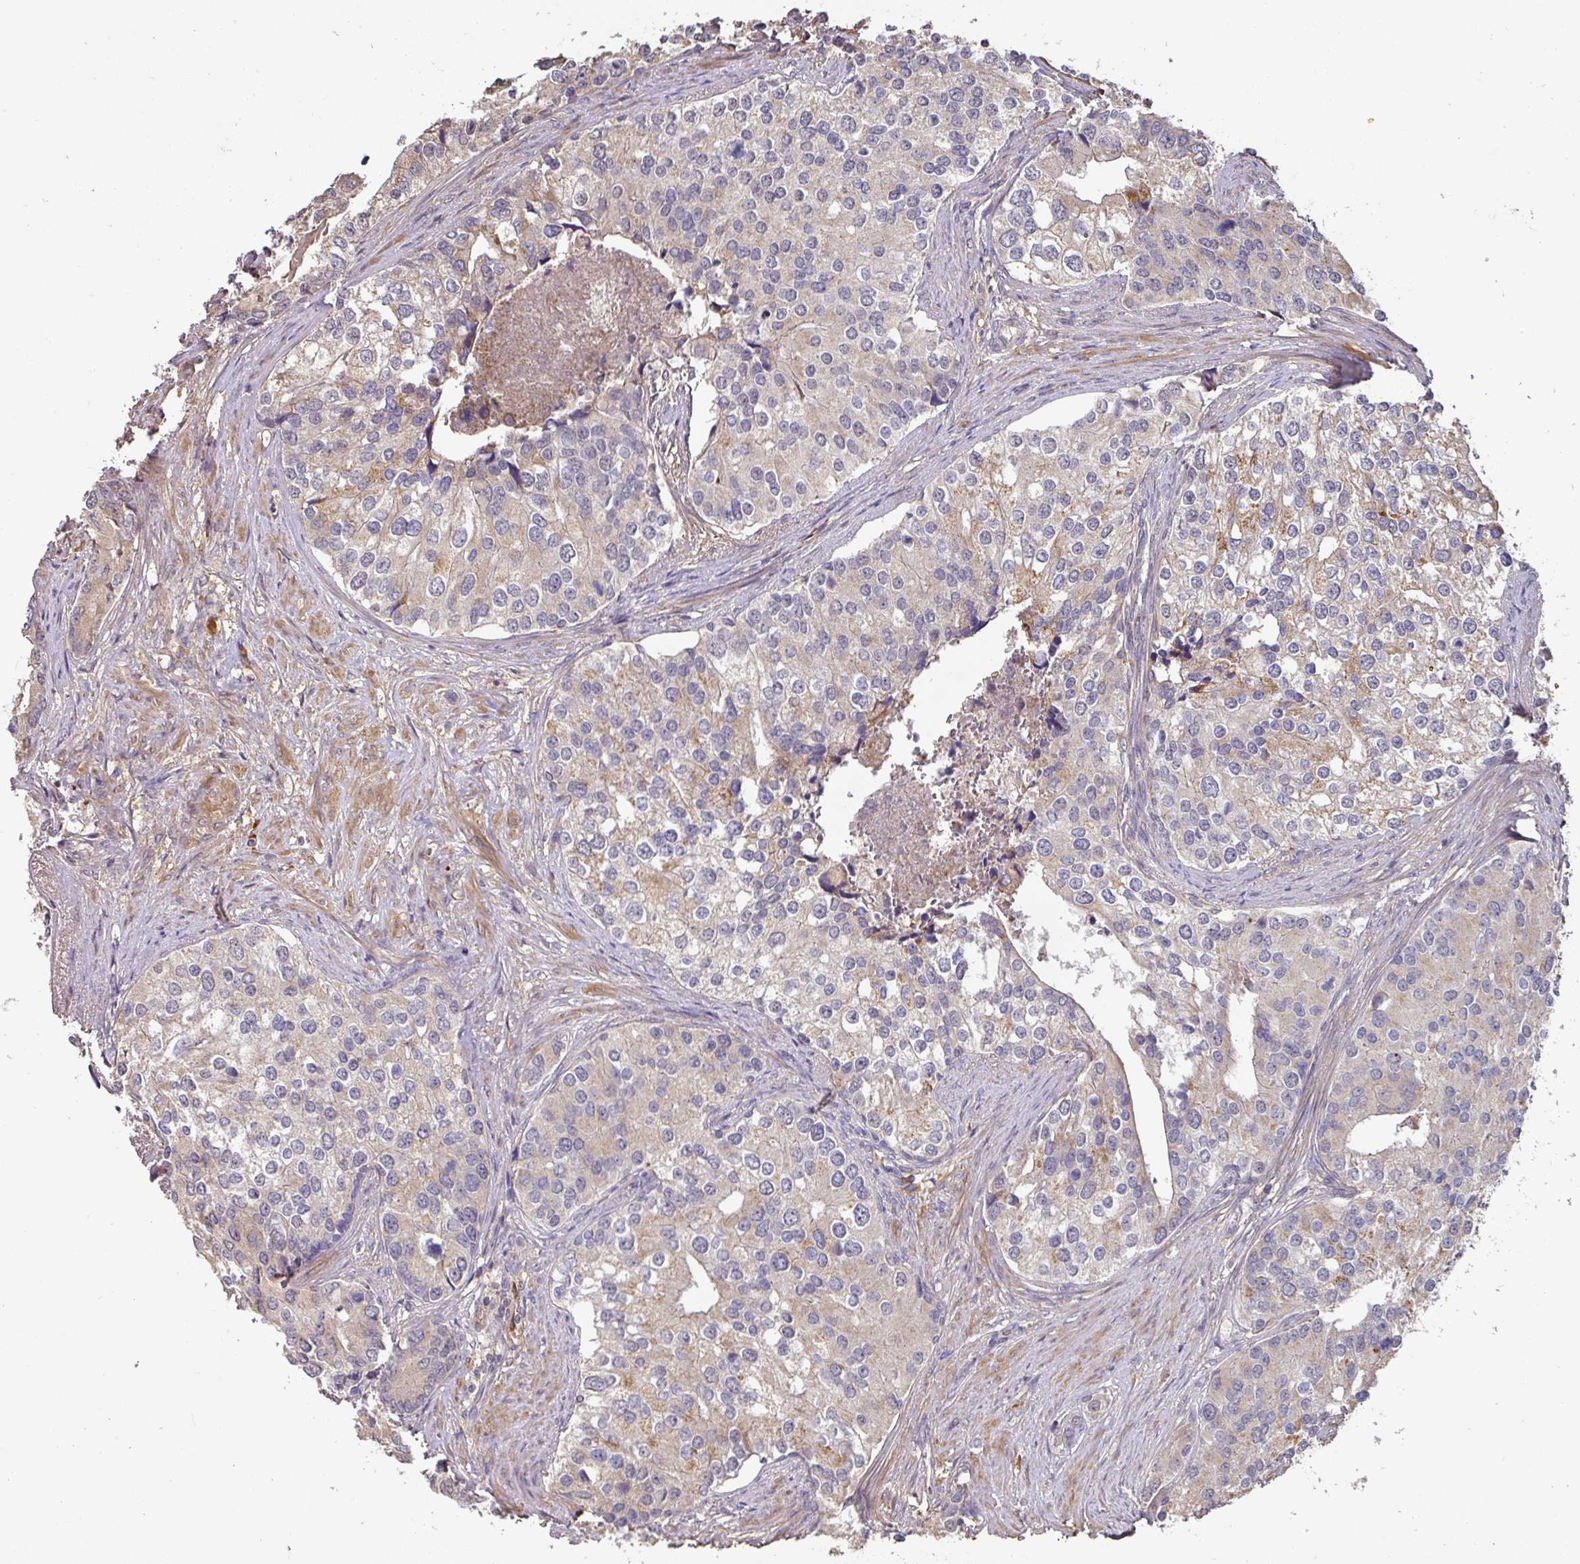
{"staining": {"intensity": "weak", "quantity": "25%-75%", "location": "cytoplasmic/membranous"}, "tissue": "prostate cancer", "cell_type": "Tumor cells", "image_type": "cancer", "snomed": [{"axis": "morphology", "description": "Adenocarcinoma, High grade"}, {"axis": "topography", "description": "Prostate"}], "caption": "This is a photomicrograph of IHC staining of prostate cancer, which shows weak staining in the cytoplasmic/membranous of tumor cells.", "gene": "ACVR2B", "patient": {"sex": "male", "age": 62}}